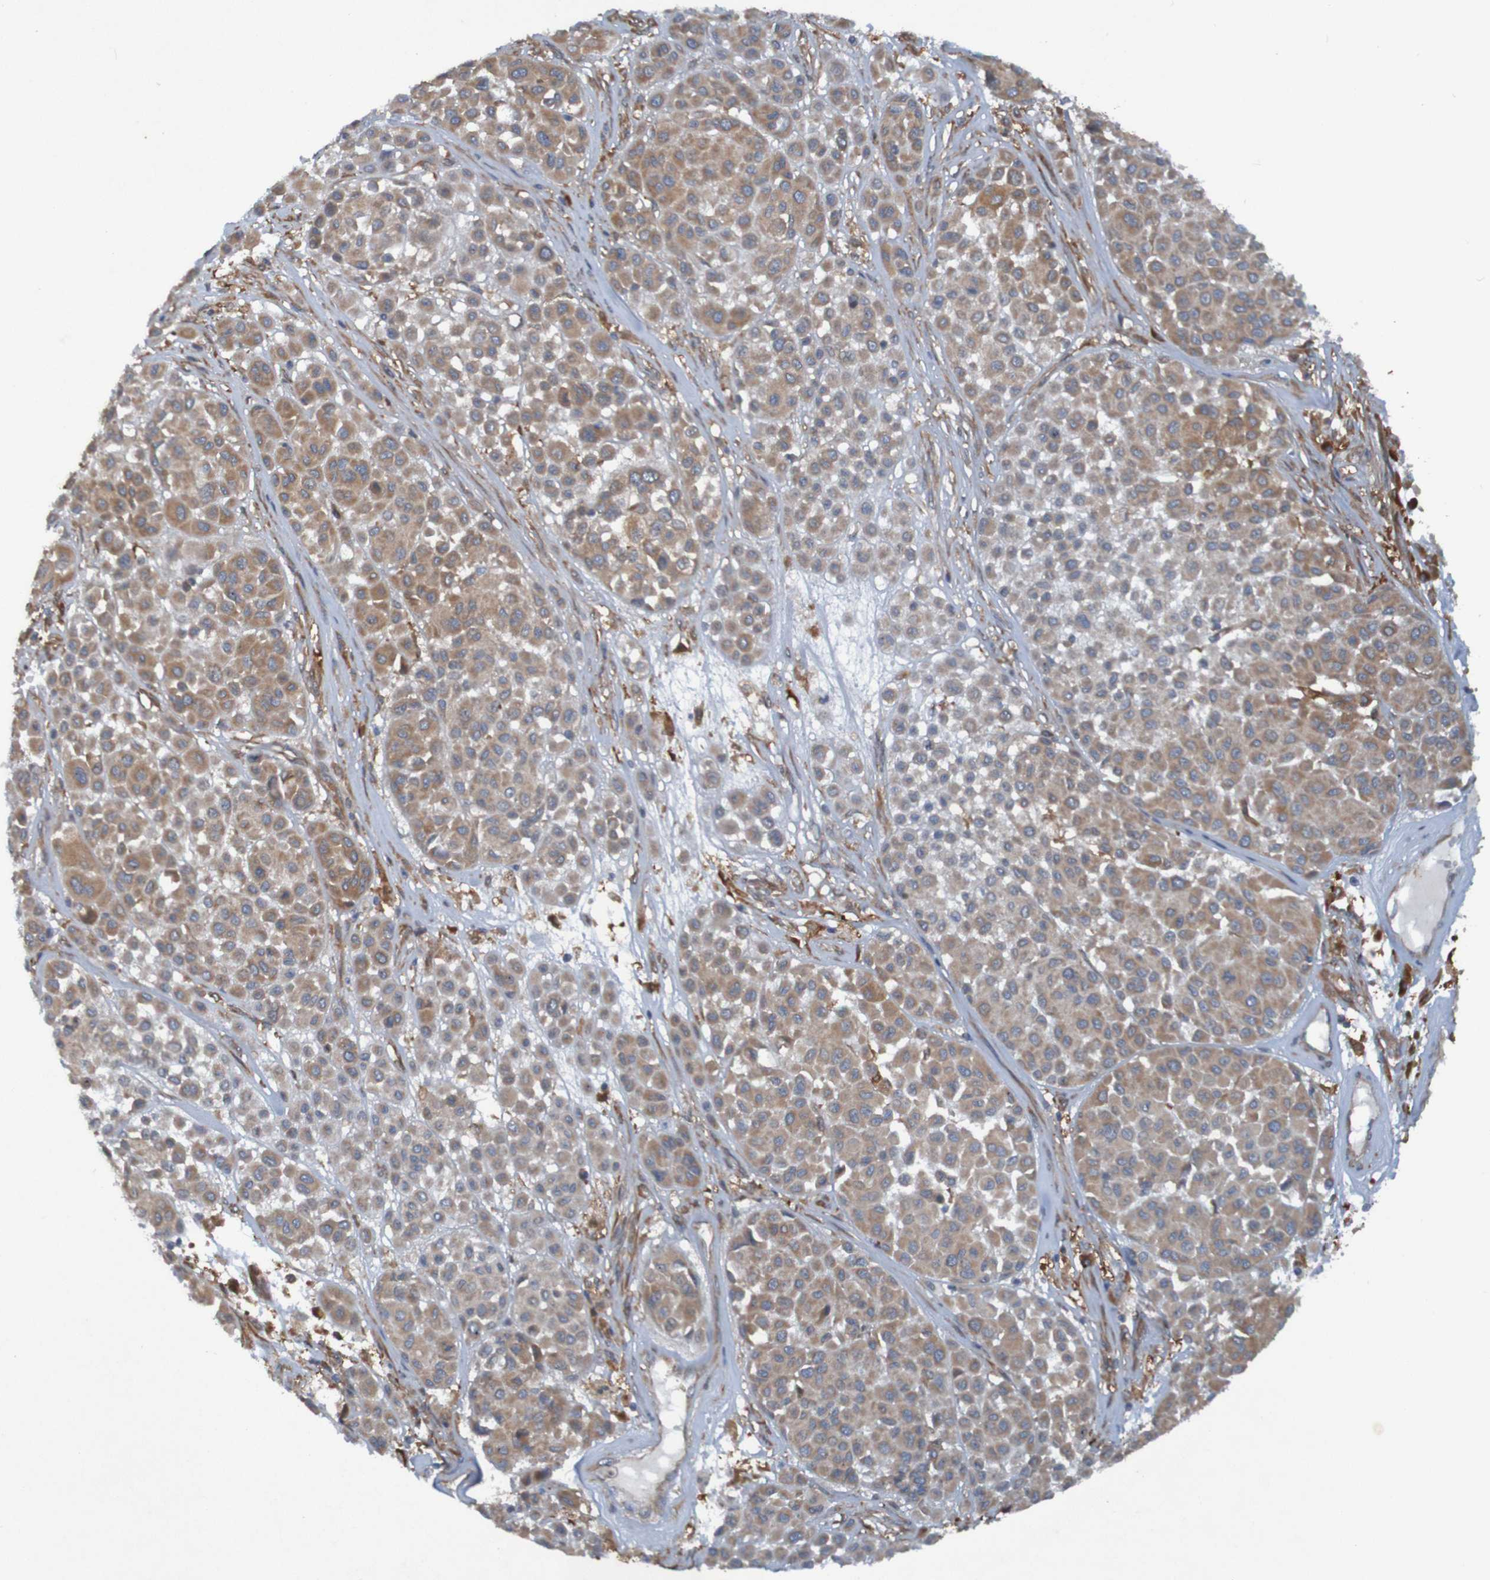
{"staining": {"intensity": "moderate", "quantity": ">75%", "location": "cytoplasmic/membranous"}, "tissue": "melanoma", "cell_type": "Tumor cells", "image_type": "cancer", "snomed": [{"axis": "morphology", "description": "Malignant melanoma, Metastatic site"}, {"axis": "topography", "description": "Soft tissue"}], "caption": "Tumor cells display medium levels of moderate cytoplasmic/membranous positivity in about >75% of cells in melanoma.", "gene": "DNAJC4", "patient": {"sex": "male", "age": 41}}